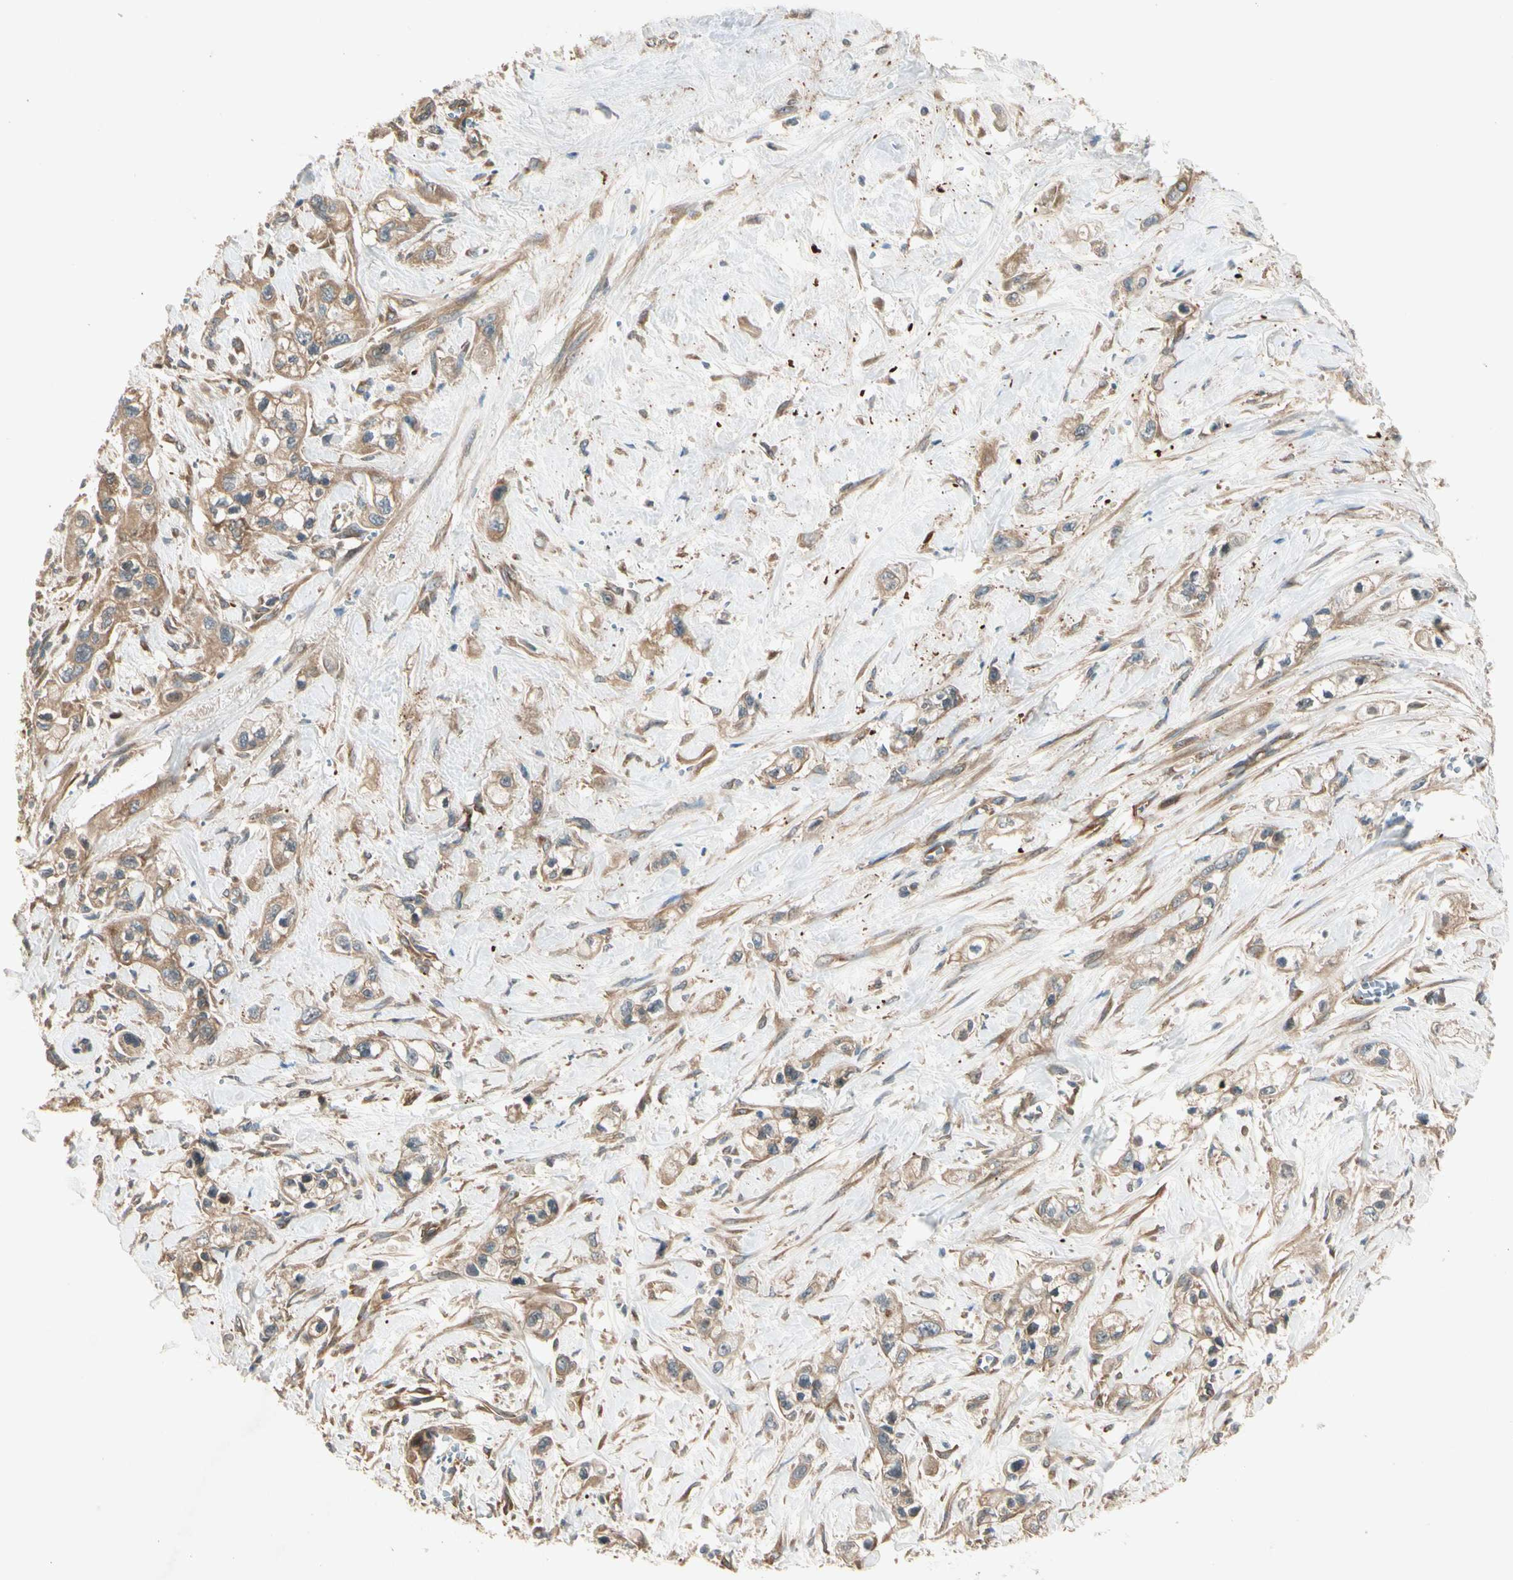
{"staining": {"intensity": "weak", "quantity": ">75%", "location": "cytoplasmic/membranous"}, "tissue": "pancreatic cancer", "cell_type": "Tumor cells", "image_type": "cancer", "snomed": [{"axis": "morphology", "description": "Adenocarcinoma, NOS"}, {"axis": "topography", "description": "Pancreas"}], "caption": "This is a histology image of immunohistochemistry staining of pancreatic cancer, which shows weak staining in the cytoplasmic/membranous of tumor cells.", "gene": "ROCK2", "patient": {"sex": "male", "age": 74}}